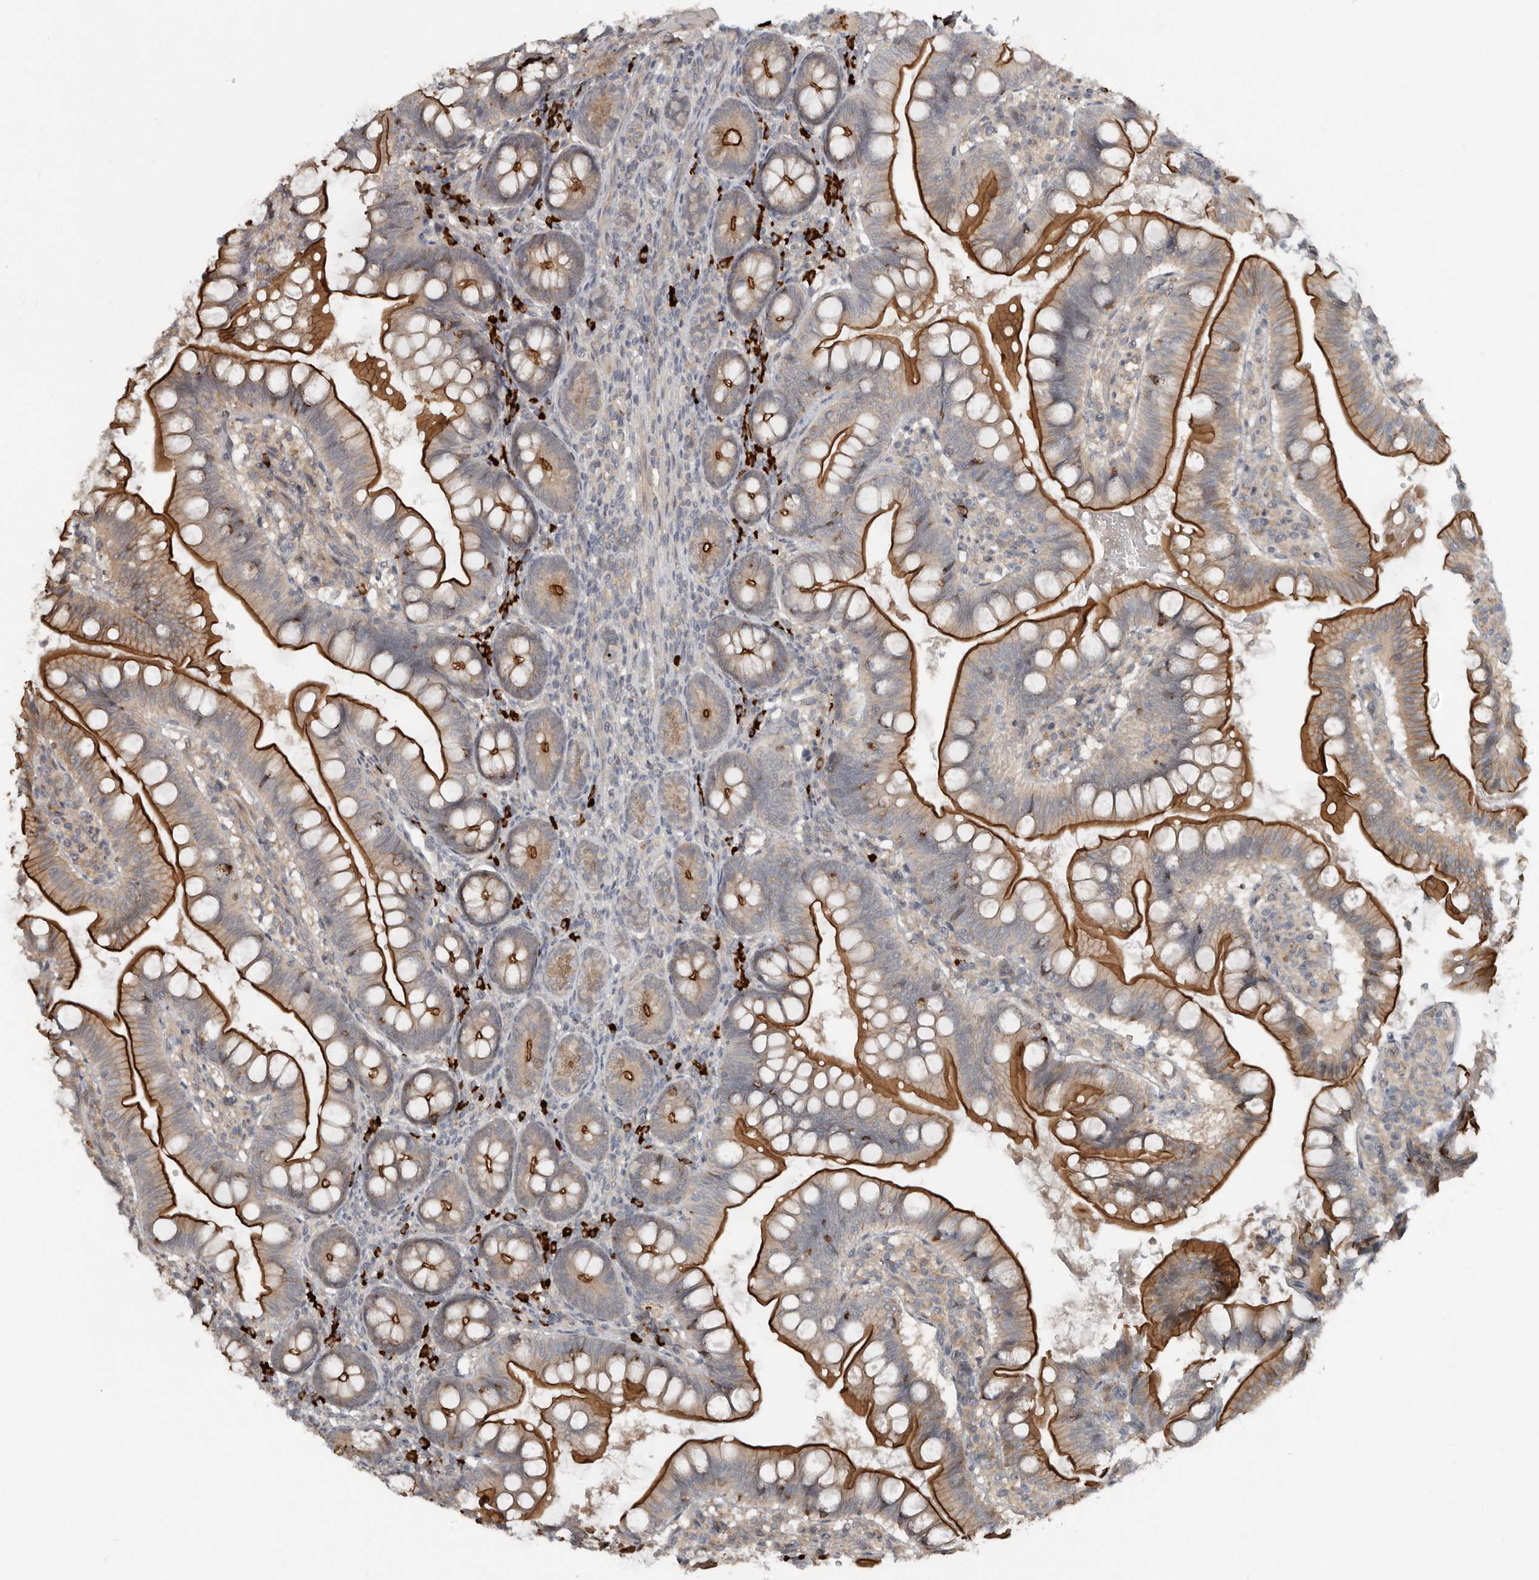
{"staining": {"intensity": "strong", "quantity": ">75%", "location": "cytoplasmic/membranous"}, "tissue": "small intestine", "cell_type": "Glandular cells", "image_type": "normal", "snomed": [{"axis": "morphology", "description": "Normal tissue, NOS"}, {"axis": "topography", "description": "Small intestine"}], "caption": "Brown immunohistochemical staining in unremarkable human small intestine demonstrates strong cytoplasmic/membranous positivity in about >75% of glandular cells. (Stains: DAB (3,3'-diaminobenzidine) in brown, nuclei in blue, Microscopy: brightfield microscopy at high magnification).", "gene": "TEAD3", "patient": {"sex": "male", "age": 7}}